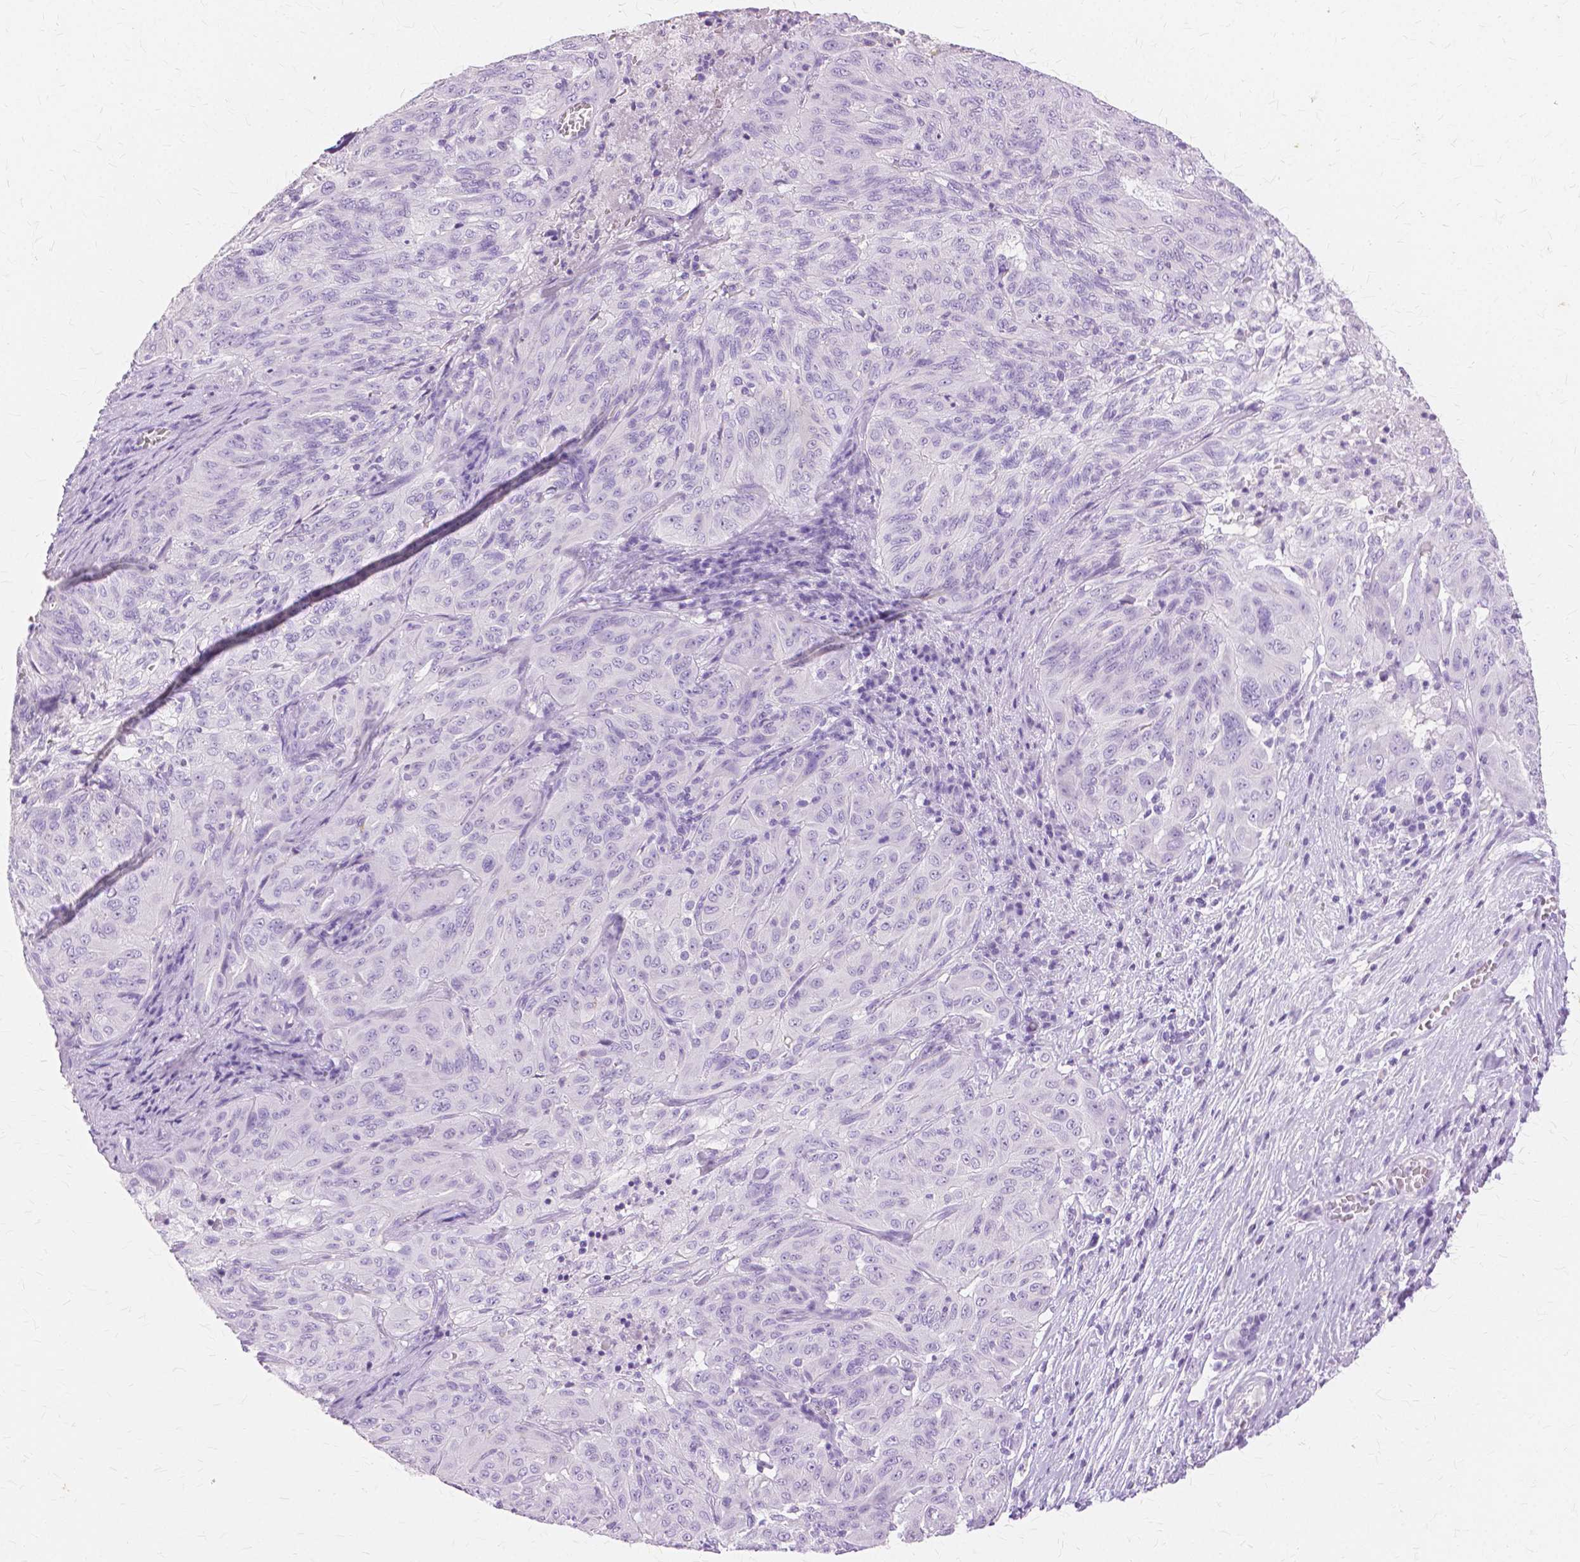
{"staining": {"intensity": "negative", "quantity": "none", "location": "none"}, "tissue": "pancreatic cancer", "cell_type": "Tumor cells", "image_type": "cancer", "snomed": [{"axis": "morphology", "description": "Adenocarcinoma, NOS"}, {"axis": "topography", "description": "Pancreas"}], "caption": "IHC micrograph of neoplastic tissue: human pancreatic cancer (adenocarcinoma) stained with DAB demonstrates no significant protein expression in tumor cells. (Immunohistochemistry (ihc), brightfield microscopy, high magnification).", "gene": "TGM1", "patient": {"sex": "male", "age": 63}}